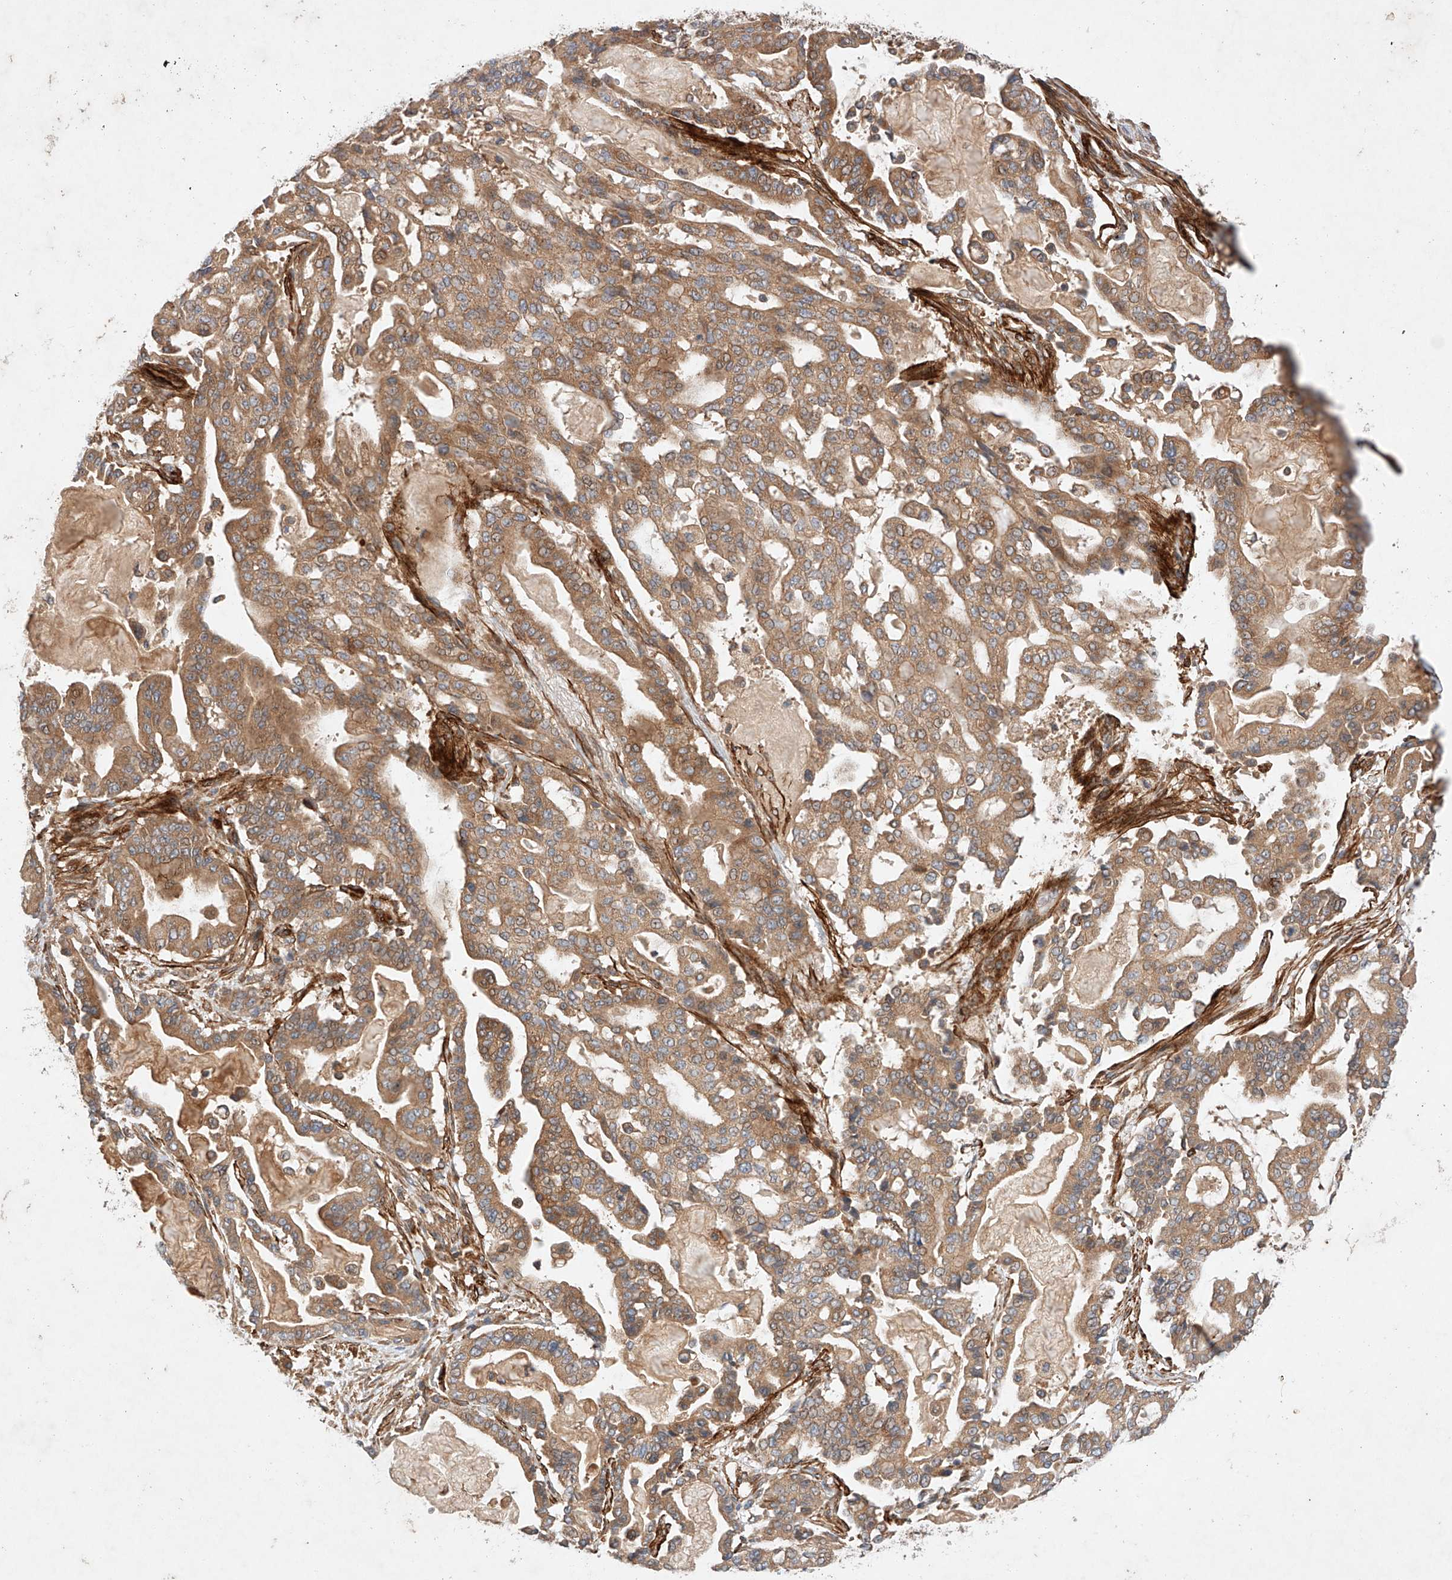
{"staining": {"intensity": "moderate", "quantity": ">75%", "location": "cytoplasmic/membranous"}, "tissue": "pancreatic cancer", "cell_type": "Tumor cells", "image_type": "cancer", "snomed": [{"axis": "morphology", "description": "Adenocarcinoma, NOS"}, {"axis": "topography", "description": "Pancreas"}], "caption": "Protein staining of adenocarcinoma (pancreatic) tissue exhibits moderate cytoplasmic/membranous expression in approximately >75% of tumor cells.", "gene": "RAB23", "patient": {"sex": "male", "age": 63}}